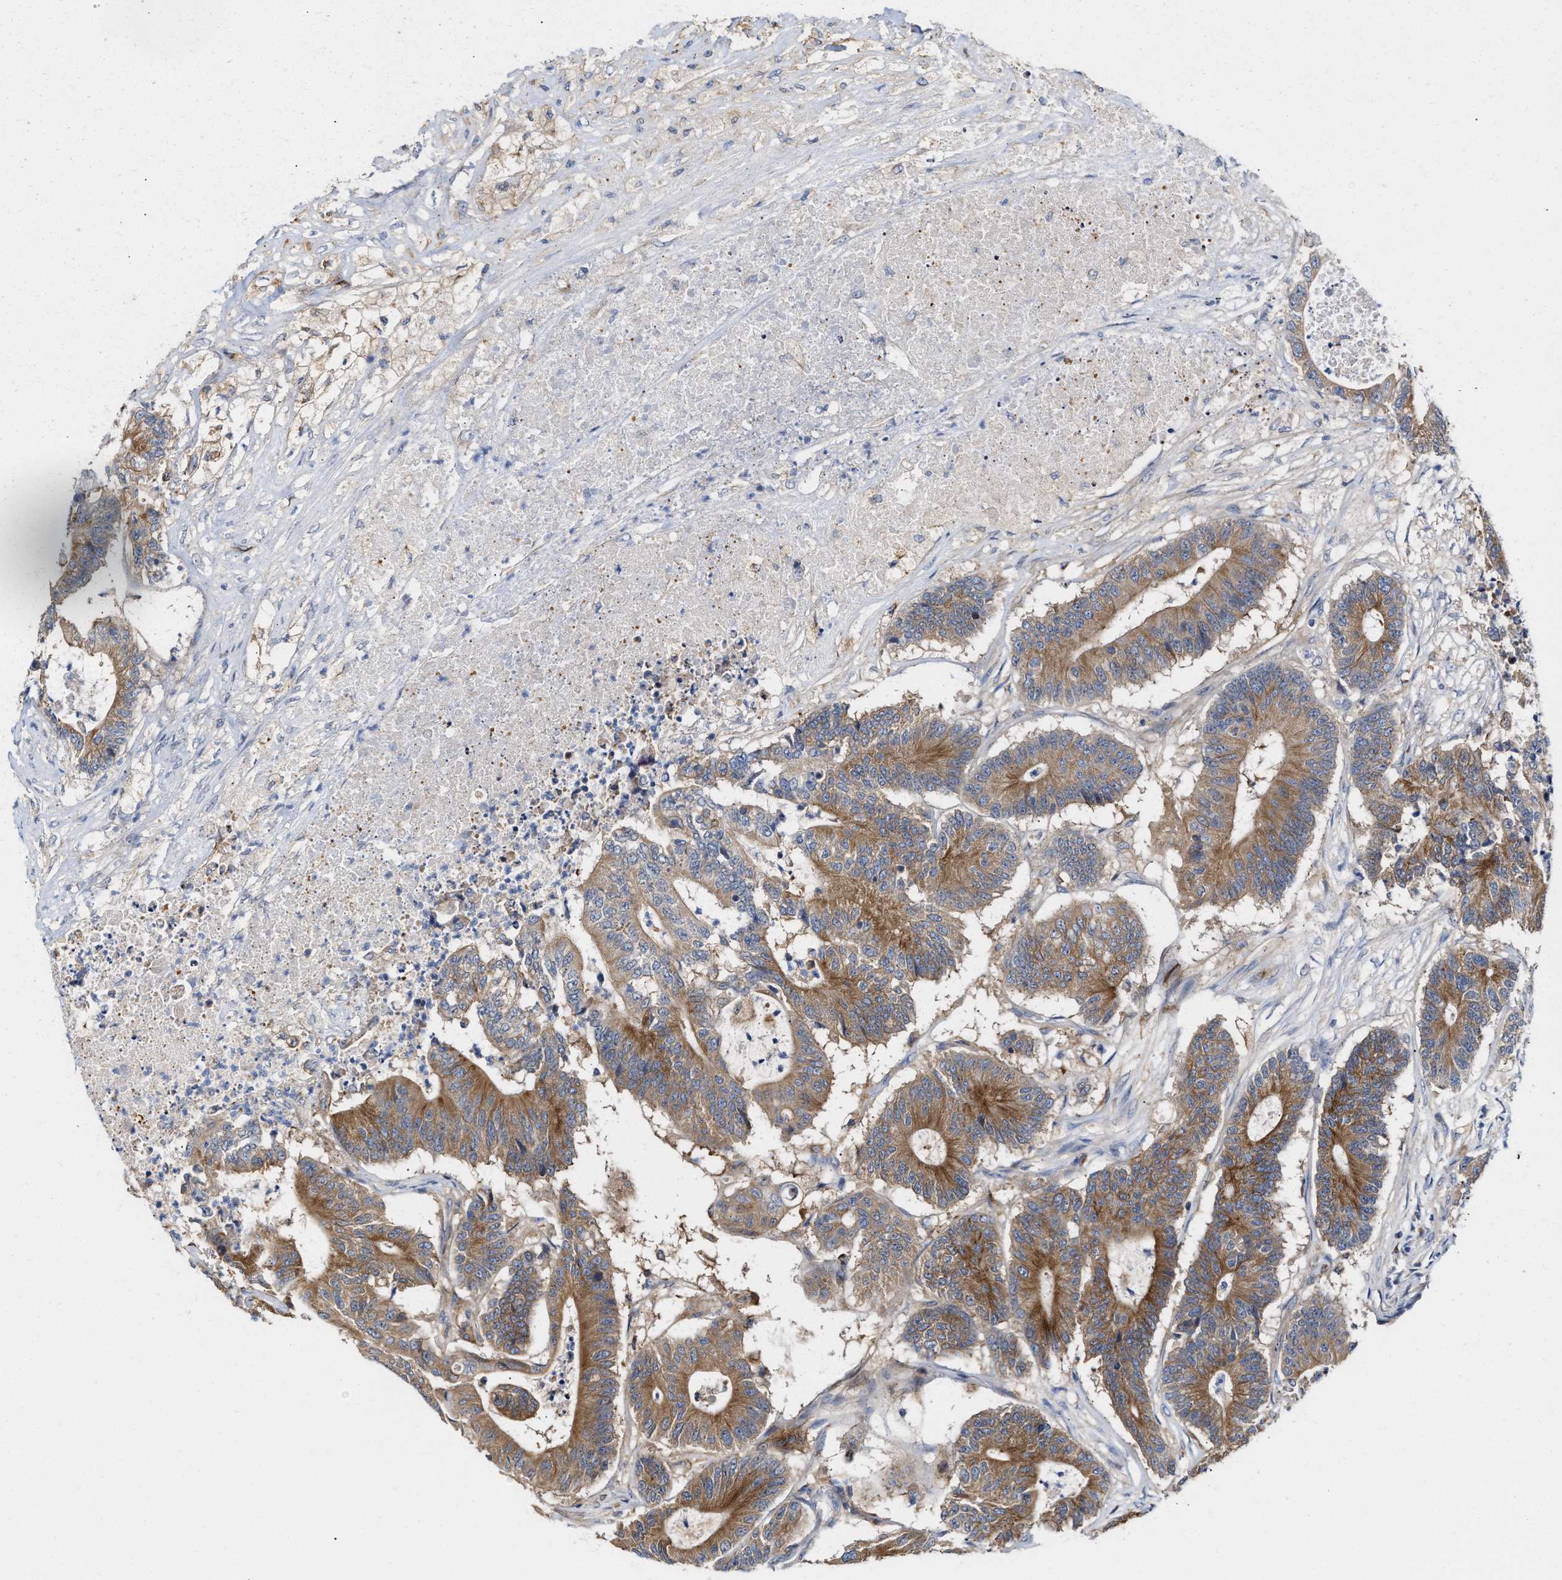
{"staining": {"intensity": "moderate", "quantity": ">75%", "location": "cytoplasmic/membranous"}, "tissue": "colorectal cancer", "cell_type": "Tumor cells", "image_type": "cancer", "snomed": [{"axis": "morphology", "description": "Adenocarcinoma, NOS"}, {"axis": "topography", "description": "Colon"}], "caption": "IHC of adenocarcinoma (colorectal) shows medium levels of moderate cytoplasmic/membranous expression in about >75% of tumor cells. (Stains: DAB in brown, nuclei in blue, Microscopy: brightfield microscopy at high magnification).", "gene": "BBLN", "patient": {"sex": "female", "age": 84}}